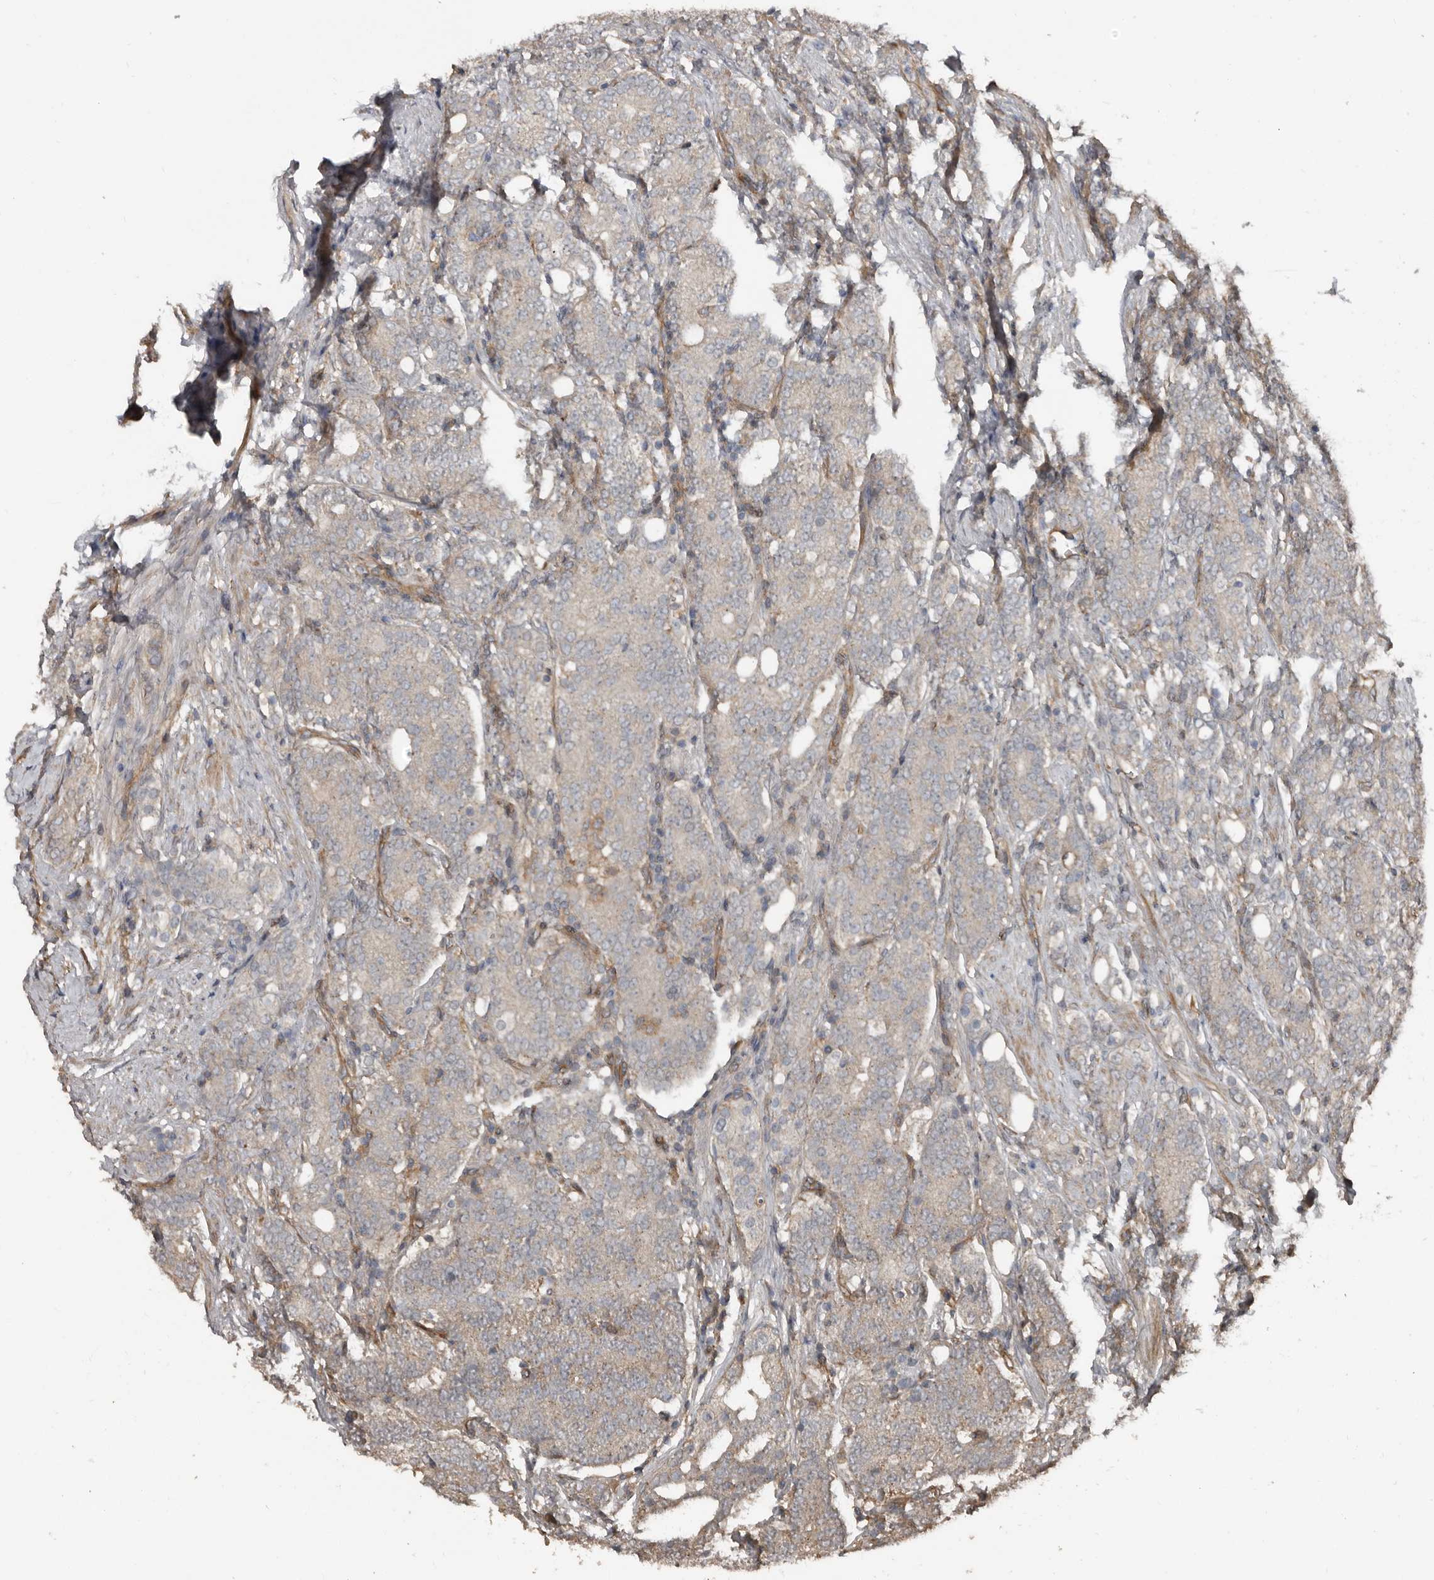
{"staining": {"intensity": "weak", "quantity": "<25%", "location": "cytoplasmic/membranous"}, "tissue": "prostate cancer", "cell_type": "Tumor cells", "image_type": "cancer", "snomed": [{"axis": "morphology", "description": "Adenocarcinoma, High grade"}, {"axis": "topography", "description": "Prostate"}], "caption": "This is a histopathology image of immunohistochemistry (IHC) staining of prostate cancer, which shows no staining in tumor cells.", "gene": "EXOC3L1", "patient": {"sex": "male", "age": 57}}